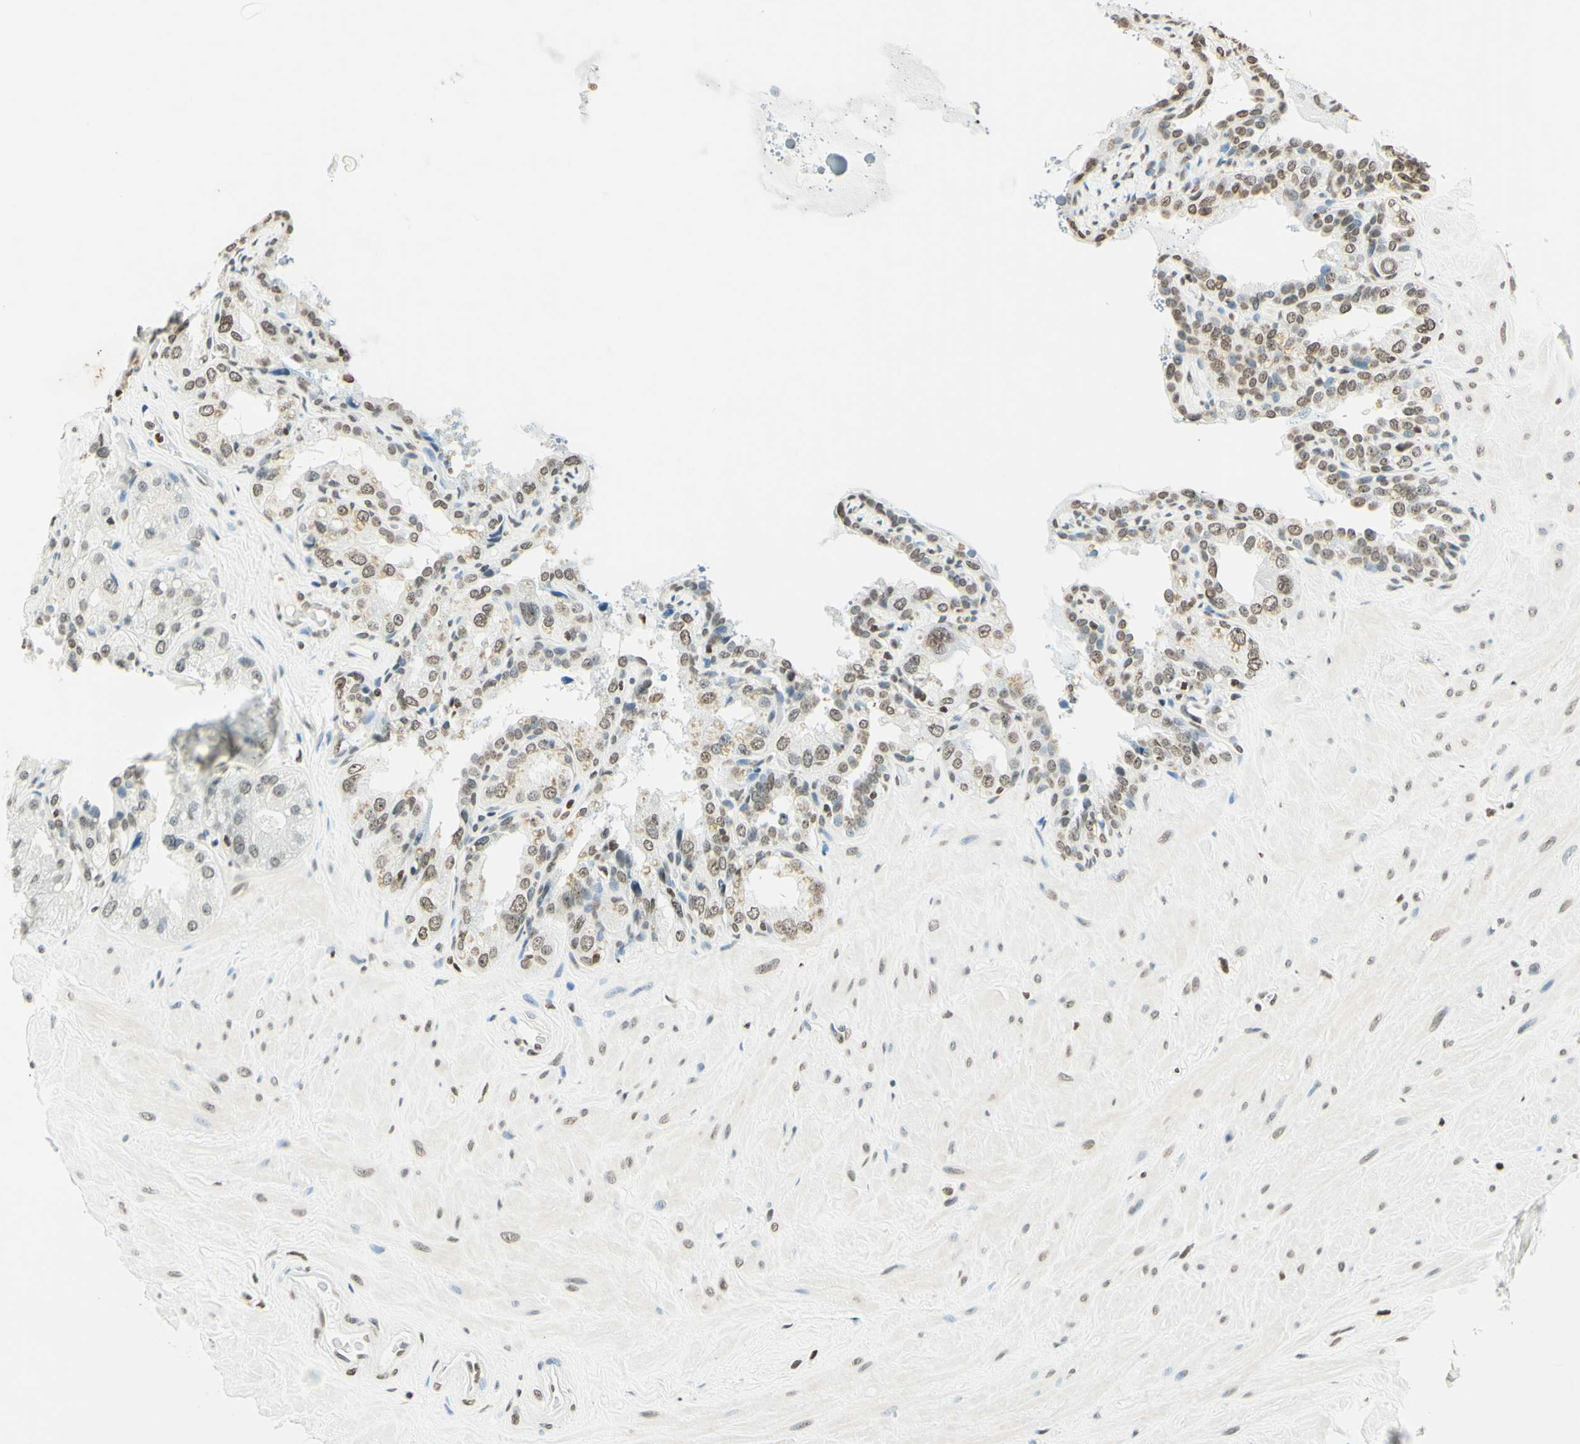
{"staining": {"intensity": "moderate", "quantity": "25%-75%", "location": "nuclear"}, "tissue": "seminal vesicle", "cell_type": "Glandular cells", "image_type": "normal", "snomed": [{"axis": "morphology", "description": "Normal tissue, NOS"}, {"axis": "topography", "description": "Seminal veicle"}], "caption": "IHC (DAB) staining of benign human seminal vesicle reveals moderate nuclear protein positivity in approximately 25%-75% of glandular cells. (Stains: DAB (3,3'-diaminobenzidine) in brown, nuclei in blue, Microscopy: brightfield microscopy at high magnification).", "gene": "MSH2", "patient": {"sex": "male", "age": 68}}